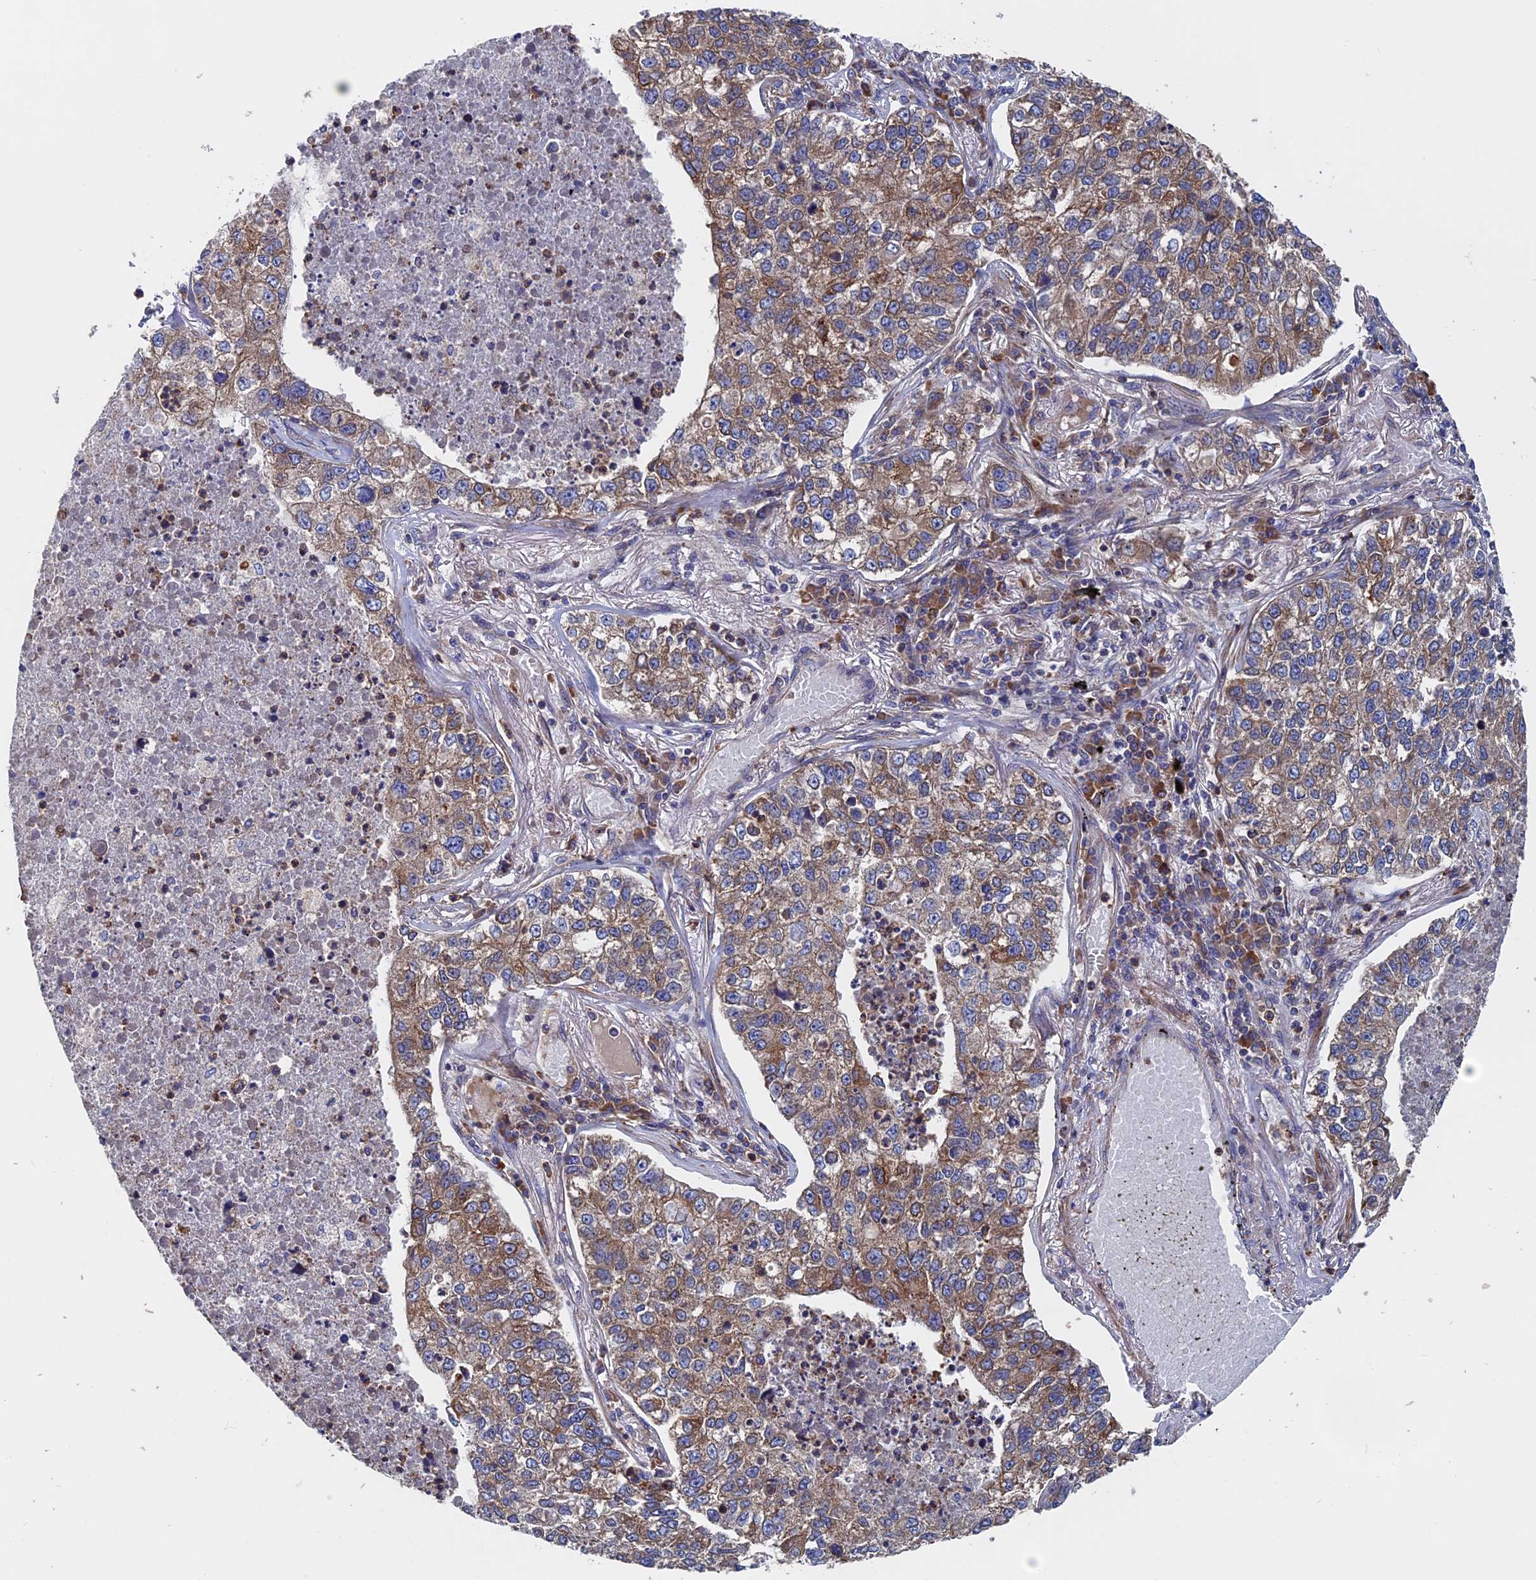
{"staining": {"intensity": "moderate", "quantity": ">75%", "location": "cytoplasmic/membranous"}, "tissue": "lung cancer", "cell_type": "Tumor cells", "image_type": "cancer", "snomed": [{"axis": "morphology", "description": "Adenocarcinoma, NOS"}, {"axis": "topography", "description": "Lung"}], "caption": "There is medium levels of moderate cytoplasmic/membranous positivity in tumor cells of lung cancer, as demonstrated by immunohistochemical staining (brown color).", "gene": "DNAJC3", "patient": {"sex": "male", "age": 49}}